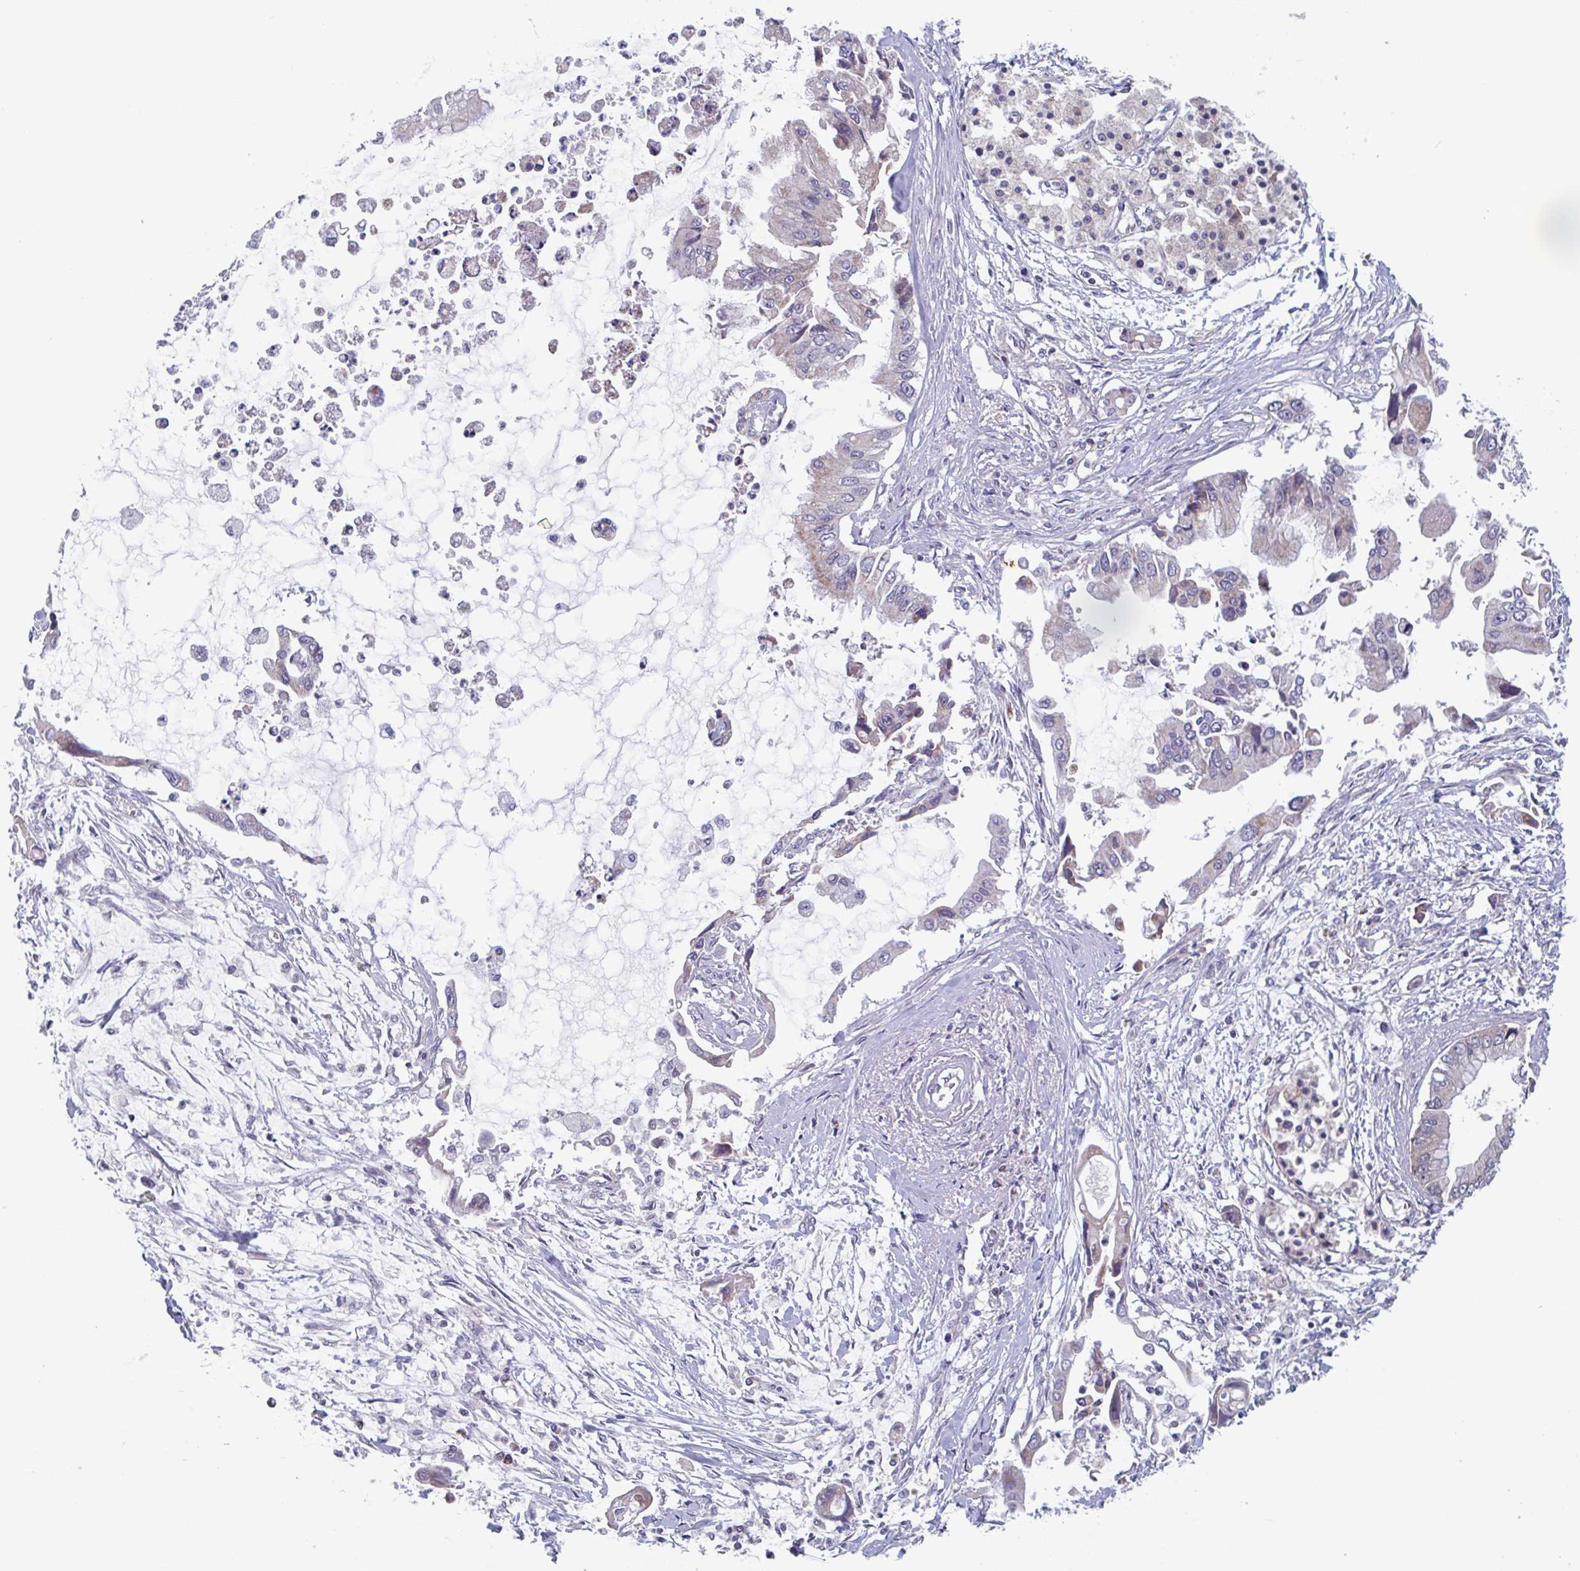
{"staining": {"intensity": "negative", "quantity": "none", "location": "none"}, "tissue": "pancreatic cancer", "cell_type": "Tumor cells", "image_type": "cancer", "snomed": [{"axis": "morphology", "description": "Adenocarcinoma, NOS"}, {"axis": "topography", "description": "Pancreas"}], "caption": "High power microscopy micrograph of an immunohistochemistry (IHC) image of pancreatic cancer (adenocarcinoma), revealing no significant expression in tumor cells.", "gene": "SURF1", "patient": {"sex": "male", "age": 84}}